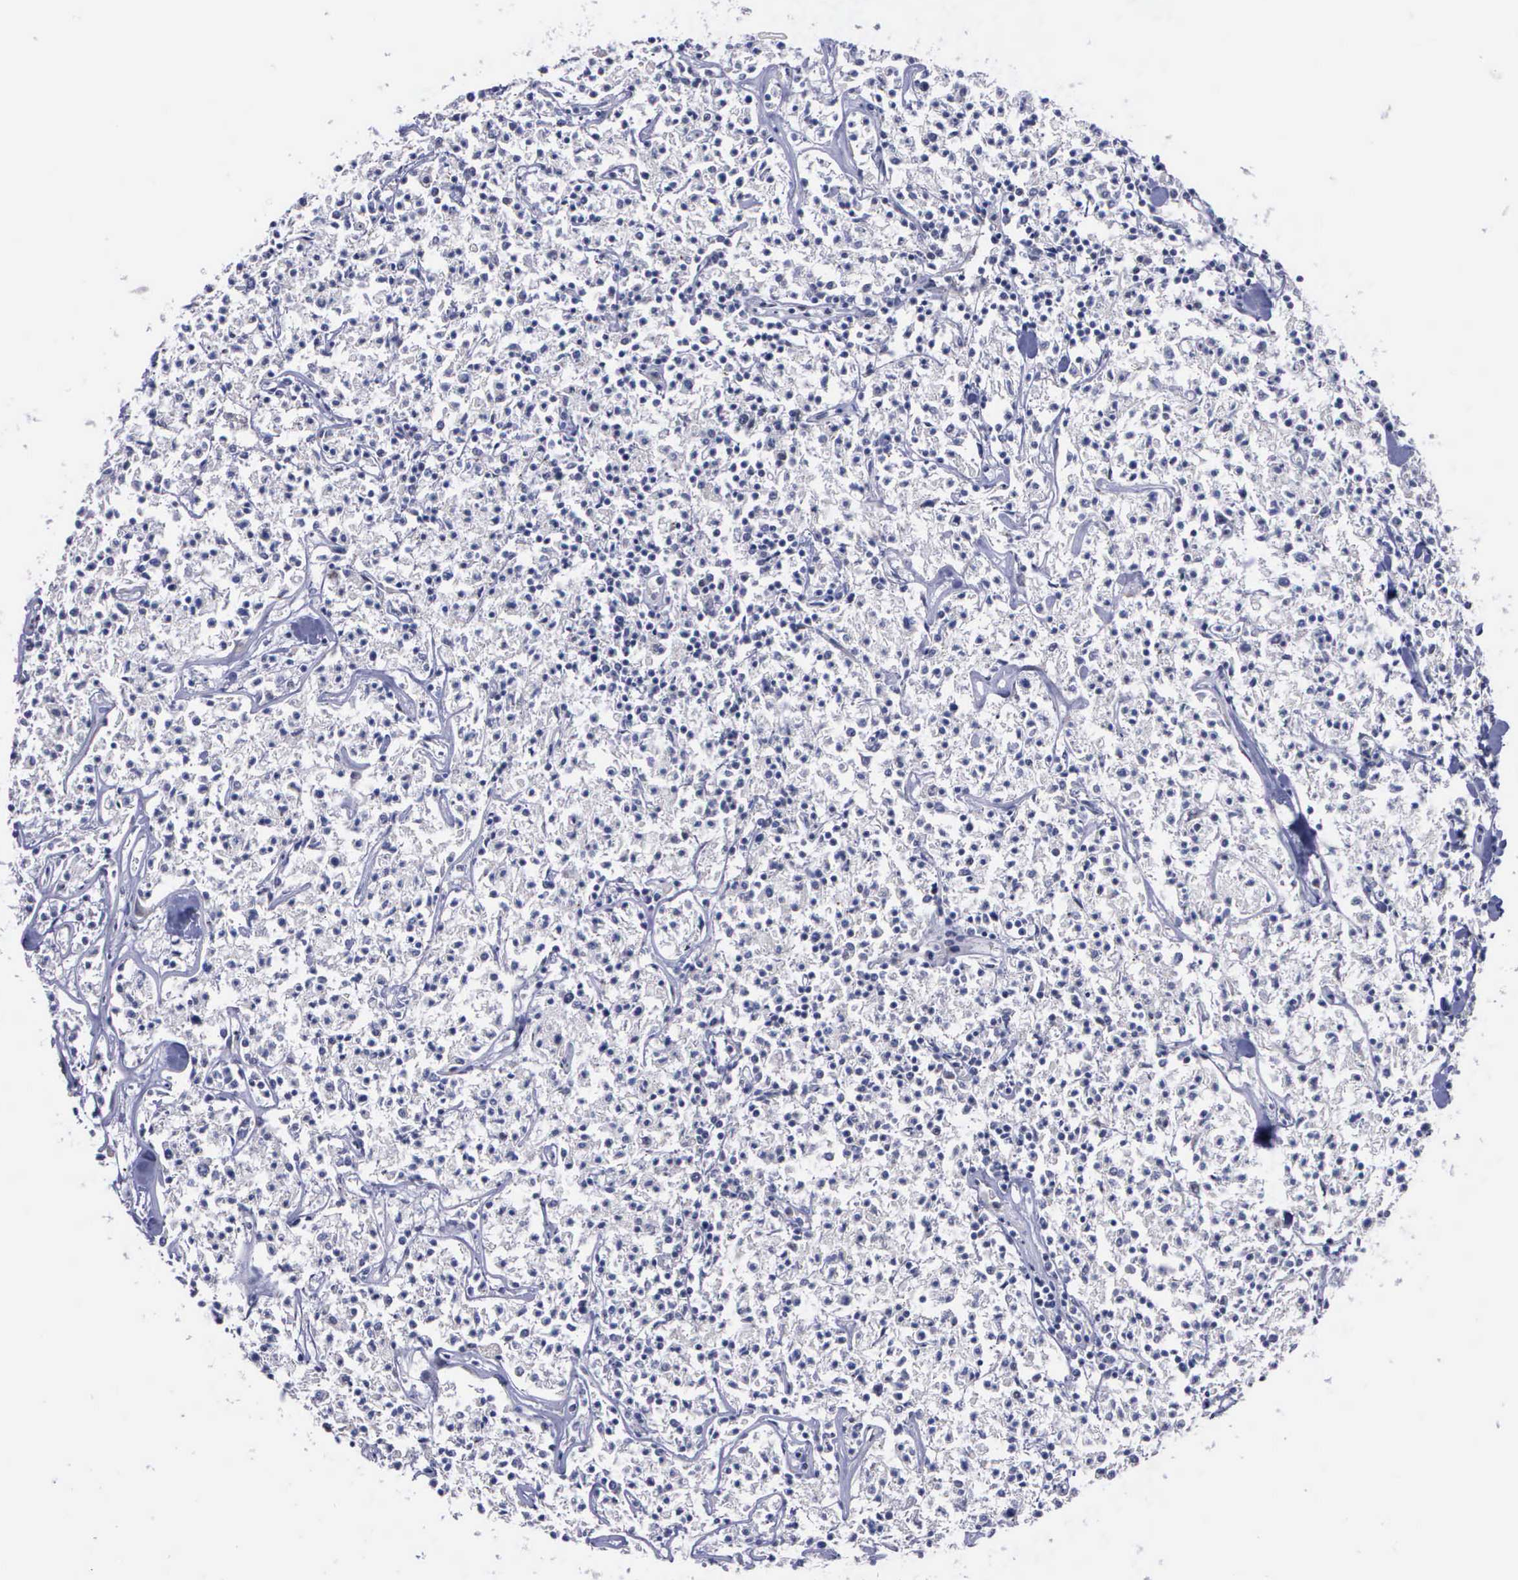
{"staining": {"intensity": "negative", "quantity": "none", "location": "none"}, "tissue": "lymphoma", "cell_type": "Tumor cells", "image_type": "cancer", "snomed": [{"axis": "morphology", "description": "Malignant lymphoma, non-Hodgkin's type, Low grade"}, {"axis": "topography", "description": "Small intestine"}], "caption": "DAB immunohistochemical staining of human lymphoma demonstrates no significant positivity in tumor cells.", "gene": "MAP3K9", "patient": {"sex": "female", "age": 59}}